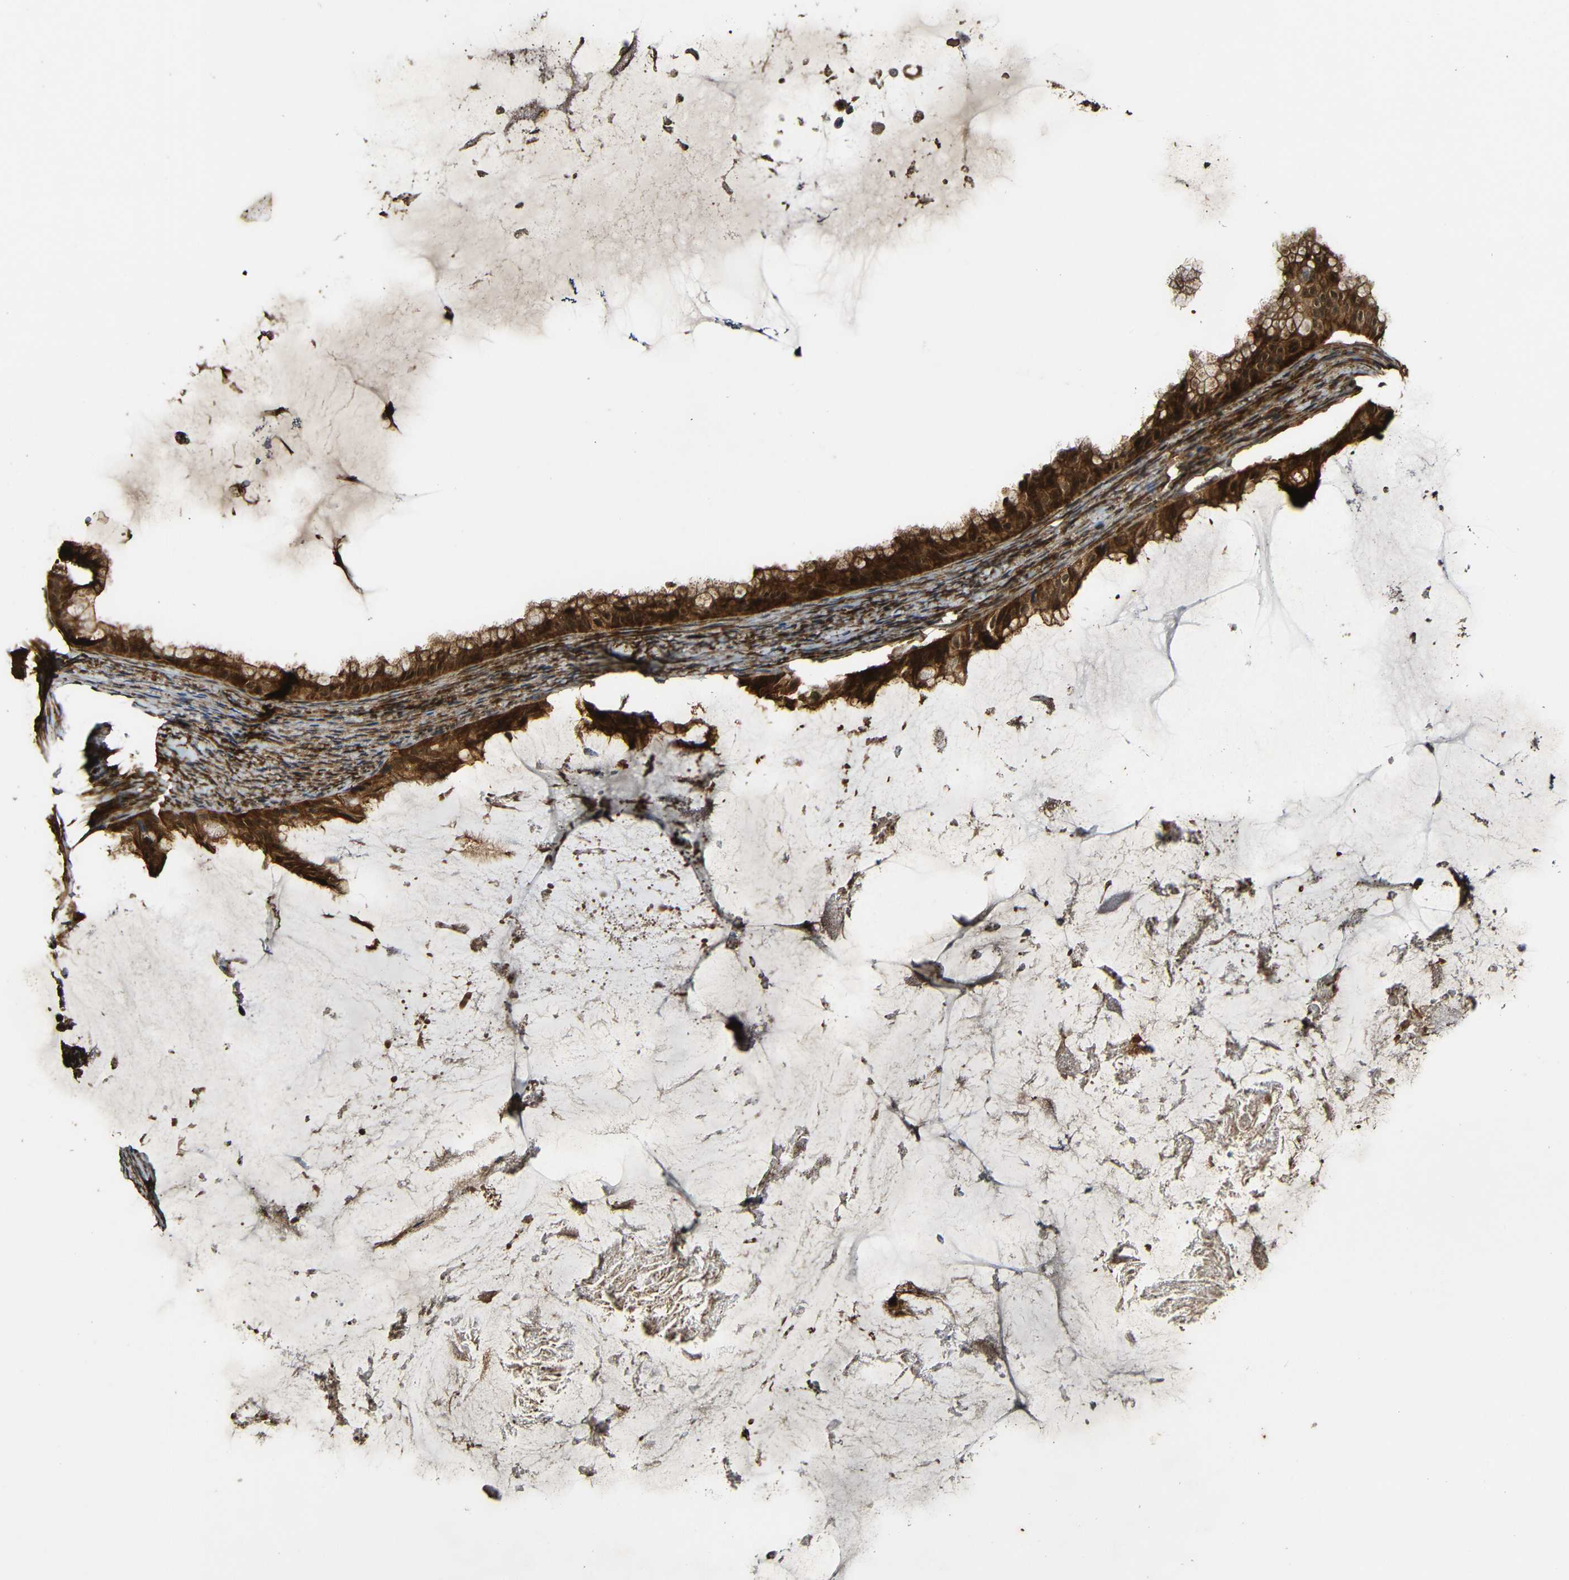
{"staining": {"intensity": "strong", "quantity": ">75%", "location": "cytoplasmic/membranous"}, "tissue": "ovarian cancer", "cell_type": "Tumor cells", "image_type": "cancer", "snomed": [{"axis": "morphology", "description": "Cystadenocarcinoma, mucinous, NOS"}, {"axis": "topography", "description": "Ovary"}], "caption": "A high-resolution micrograph shows IHC staining of mucinous cystadenocarcinoma (ovarian), which reveals strong cytoplasmic/membranous staining in approximately >75% of tumor cells.", "gene": "CASP8", "patient": {"sex": "female", "age": 61}}